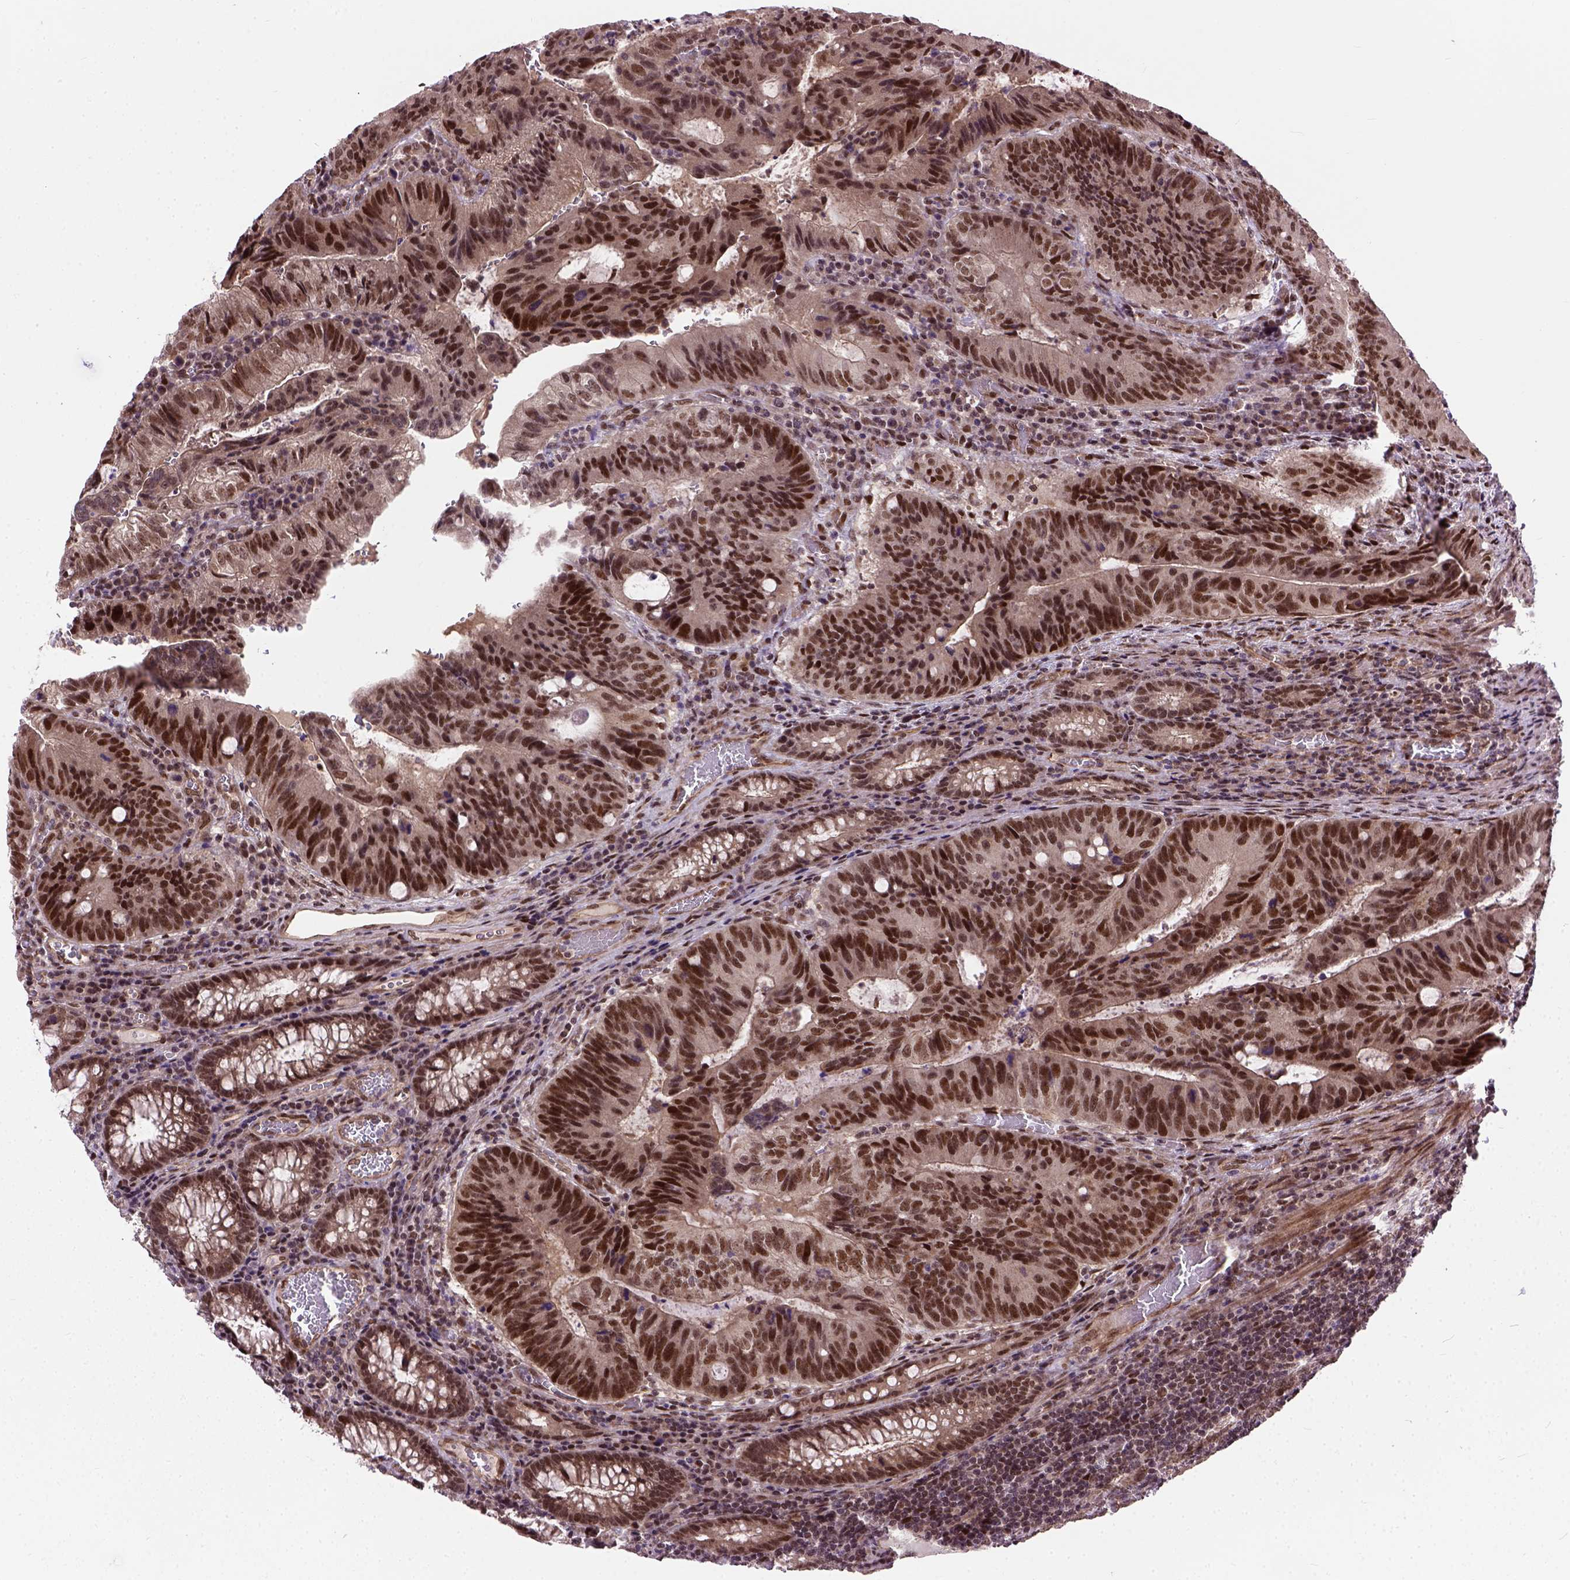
{"staining": {"intensity": "strong", "quantity": ">75%", "location": "nuclear"}, "tissue": "colorectal cancer", "cell_type": "Tumor cells", "image_type": "cancer", "snomed": [{"axis": "morphology", "description": "Adenocarcinoma, NOS"}, {"axis": "topography", "description": "Colon"}], "caption": "Tumor cells reveal high levels of strong nuclear positivity in about >75% of cells in colorectal adenocarcinoma.", "gene": "ZNF630", "patient": {"sex": "male", "age": 67}}